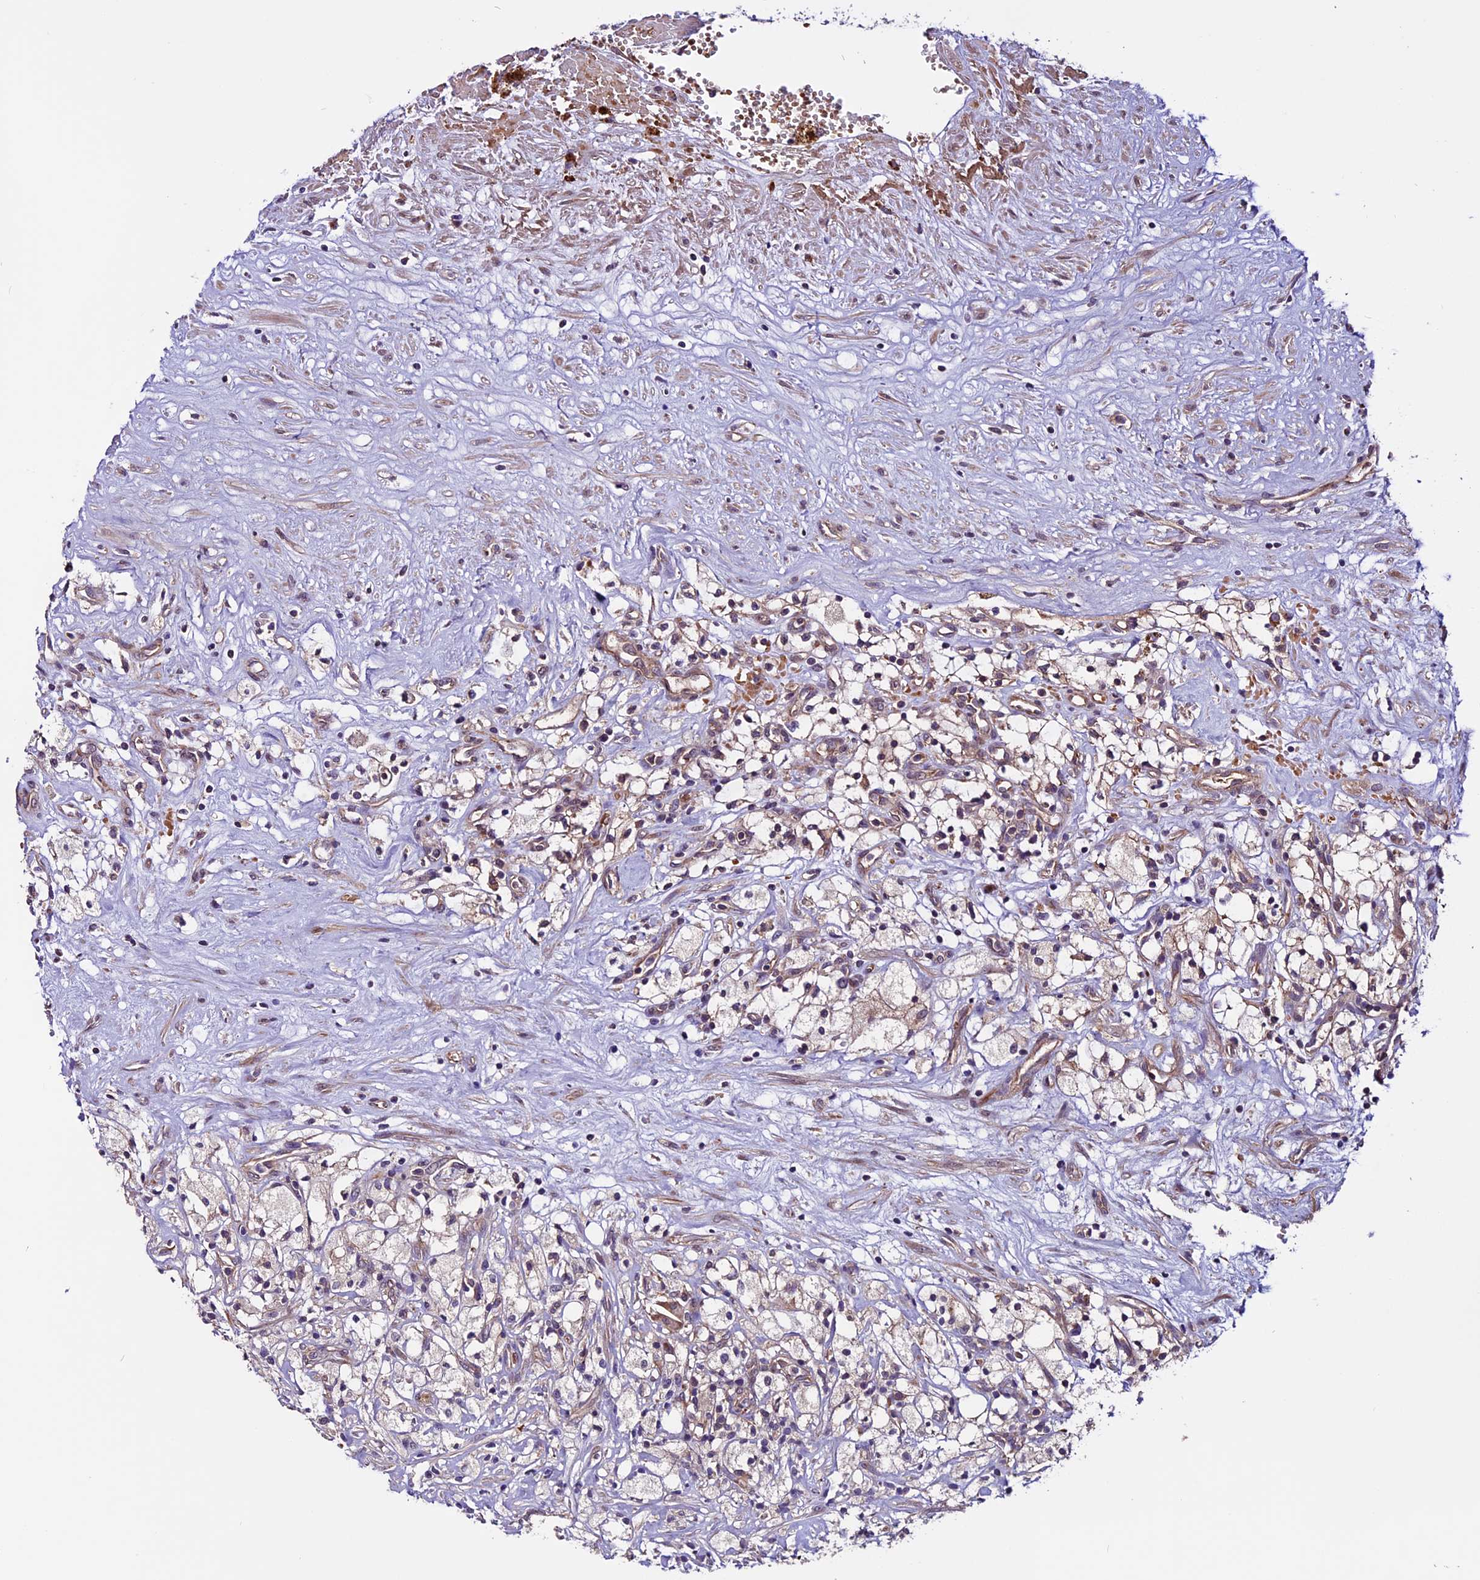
{"staining": {"intensity": "weak", "quantity": "25%-75%", "location": "cytoplasmic/membranous"}, "tissue": "renal cancer", "cell_type": "Tumor cells", "image_type": "cancer", "snomed": [{"axis": "morphology", "description": "Adenocarcinoma, NOS"}, {"axis": "topography", "description": "Kidney"}], "caption": "Tumor cells display low levels of weak cytoplasmic/membranous positivity in about 25%-75% of cells in human renal adenocarcinoma.", "gene": "RINL", "patient": {"sex": "male", "age": 59}}